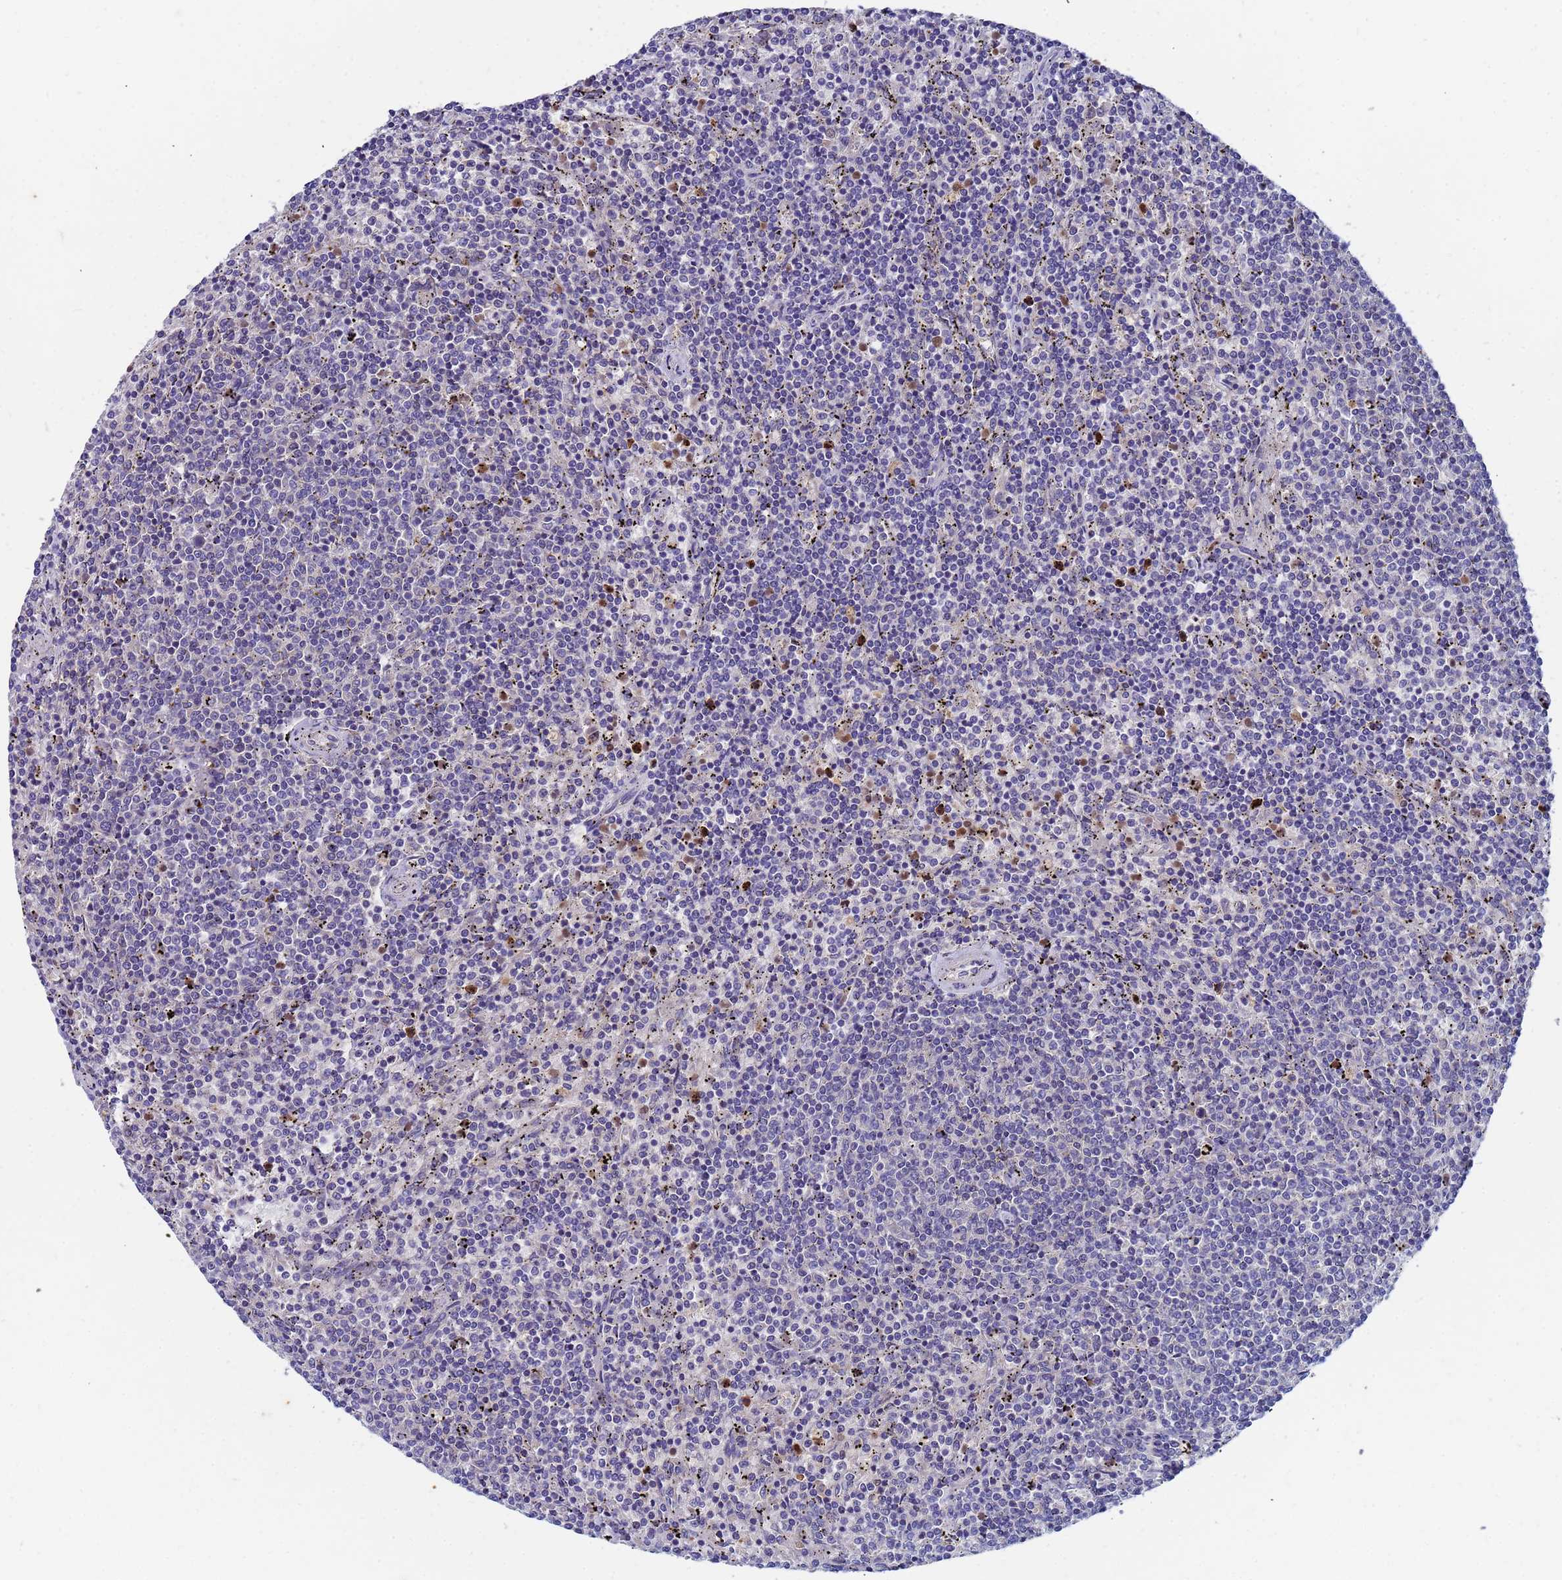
{"staining": {"intensity": "negative", "quantity": "none", "location": "none"}, "tissue": "lymphoma", "cell_type": "Tumor cells", "image_type": "cancer", "snomed": [{"axis": "morphology", "description": "Malignant lymphoma, non-Hodgkin's type, Low grade"}, {"axis": "topography", "description": "Spleen"}], "caption": "An immunohistochemistry micrograph of lymphoma is shown. There is no staining in tumor cells of lymphoma.", "gene": "TTLL11", "patient": {"sex": "female", "age": 50}}